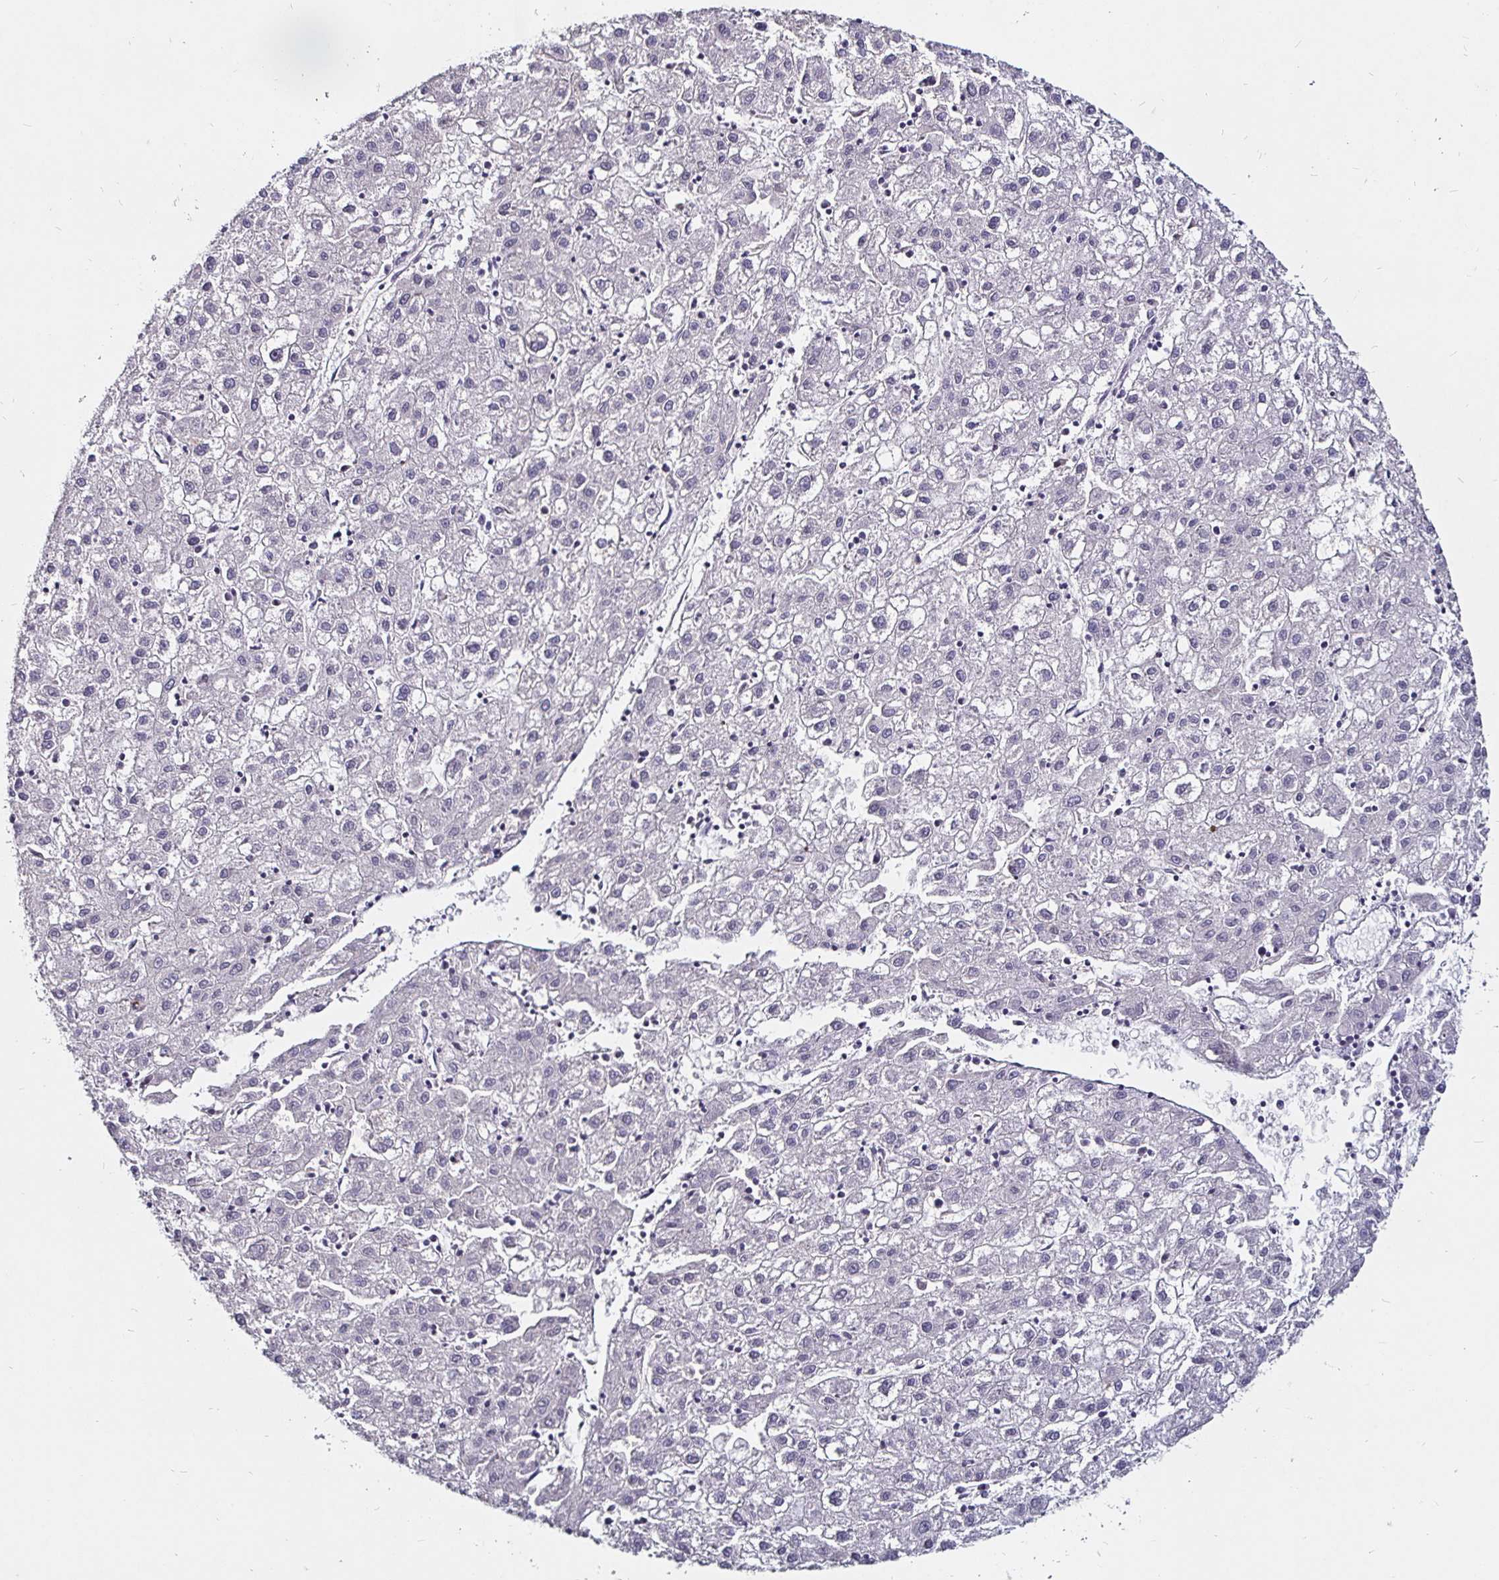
{"staining": {"intensity": "negative", "quantity": "none", "location": "none"}, "tissue": "liver cancer", "cell_type": "Tumor cells", "image_type": "cancer", "snomed": [{"axis": "morphology", "description": "Carcinoma, Hepatocellular, NOS"}, {"axis": "topography", "description": "Liver"}], "caption": "DAB (3,3'-diaminobenzidine) immunohistochemical staining of hepatocellular carcinoma (liver) shows no significant staining in tumor cells.", "gene": "FAIM2", "patient": {"sex": "male", "age": 72}}